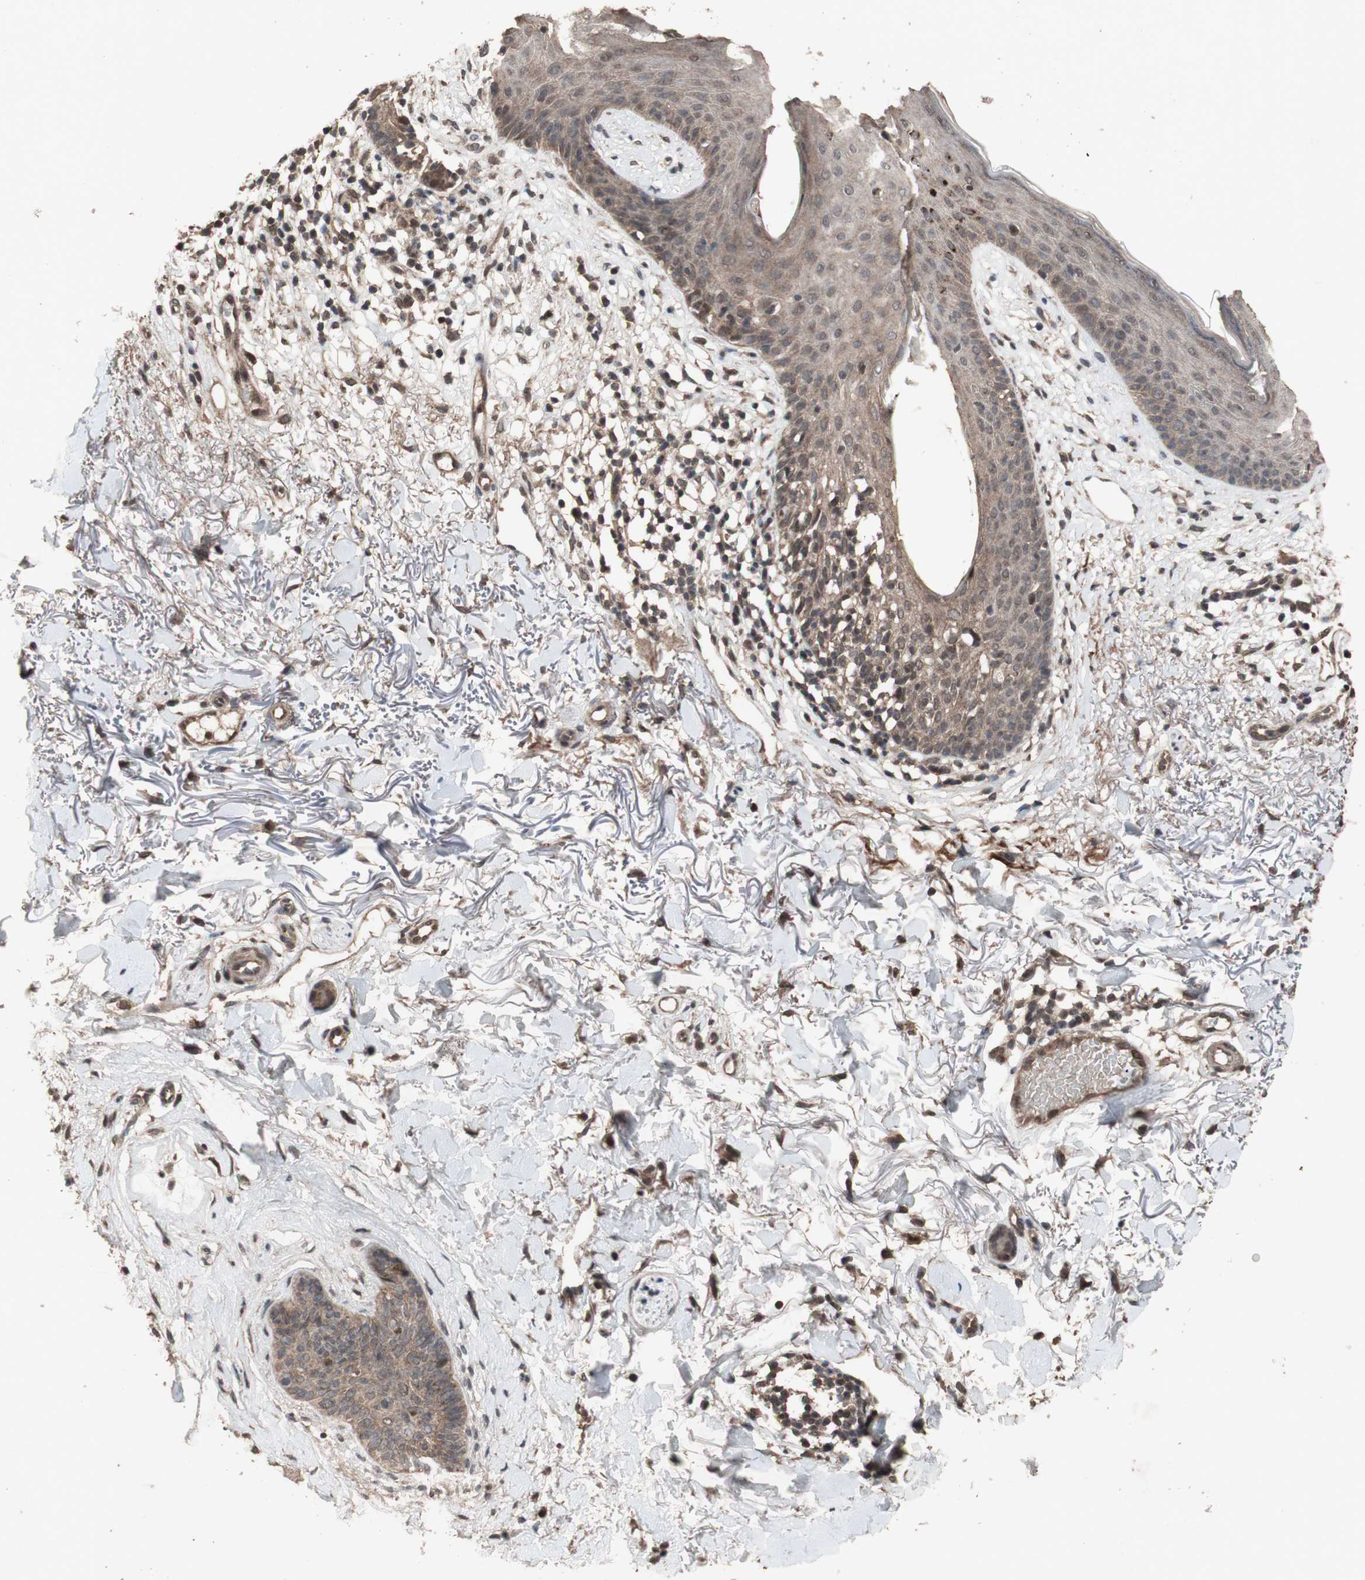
{"staining": {"intensity": "moderate", "quantity": ">75%", "location": "cytoplasmic/membranous"}, "tissue": "skin cancer", "cell_type": "Tumor cells", "image_type": "cancer", "snomed": [{"axis": "morphology", "description": "Basal cell carcinoma"}, {"axis": "topography", "description": "Skin"}], "caption": "IHC histopathology image of neoplastic tissue: skin cancer (basal cell carcinoma) stained using immunohistochemistry reveals medium levels of moderate protein expression localized specifically in the cytoplasmic/membranous of tumor cells, appearing as a cytoplasmic/membranous brown color.", "gene": "KANSL1", "patient": {"sex": "female", "age": 70}}